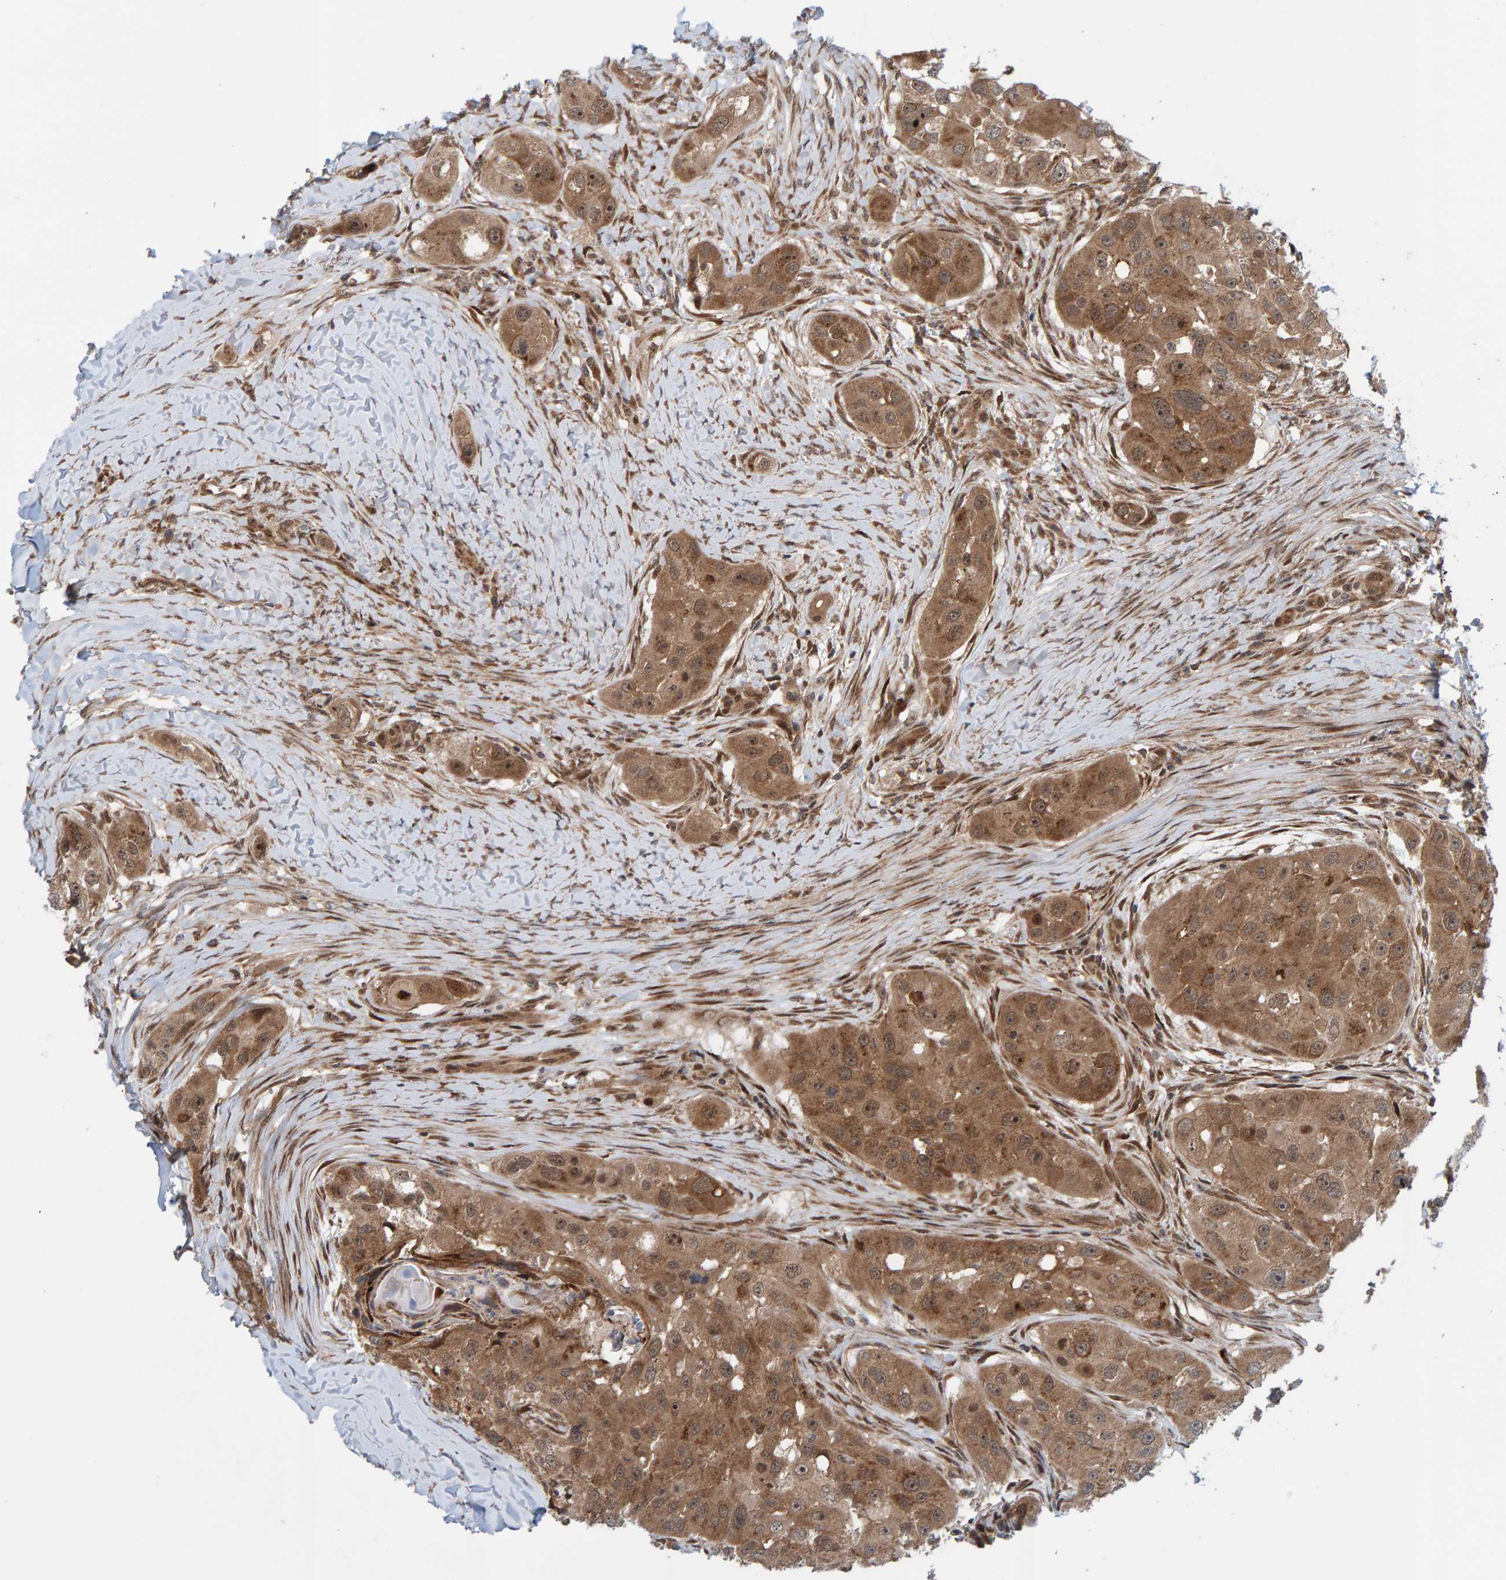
{"staining": {"intensity": "moderate", "quantity": ">75%", "location": "cytoplasmic/membranous,nuclear"}, "tissue": "head and neck cancer", "cell_type": "Tumor cells", "image_type": "cancer", "snomed": [{"axis": "morphology", "description": "Normal tissue, NOS"}, {"axis": "morphology", "description": "Squamous cell carcinoma, NOS"}, {"axis": "topography", "description": "Skeletal muscle"}, {"axis": "topography", "description": "Head-Neck"}], "caption": "Tumor cells demonstrate medium levels of moderate cytoplasmic/membranous and nuclear positivity in about >75% of cells in head and neck cancer (squamous cell carcinoma). Nuclei are stained in blue.", "gene": "ZNF366", "patient": {"sex": "male", "age": 51}}